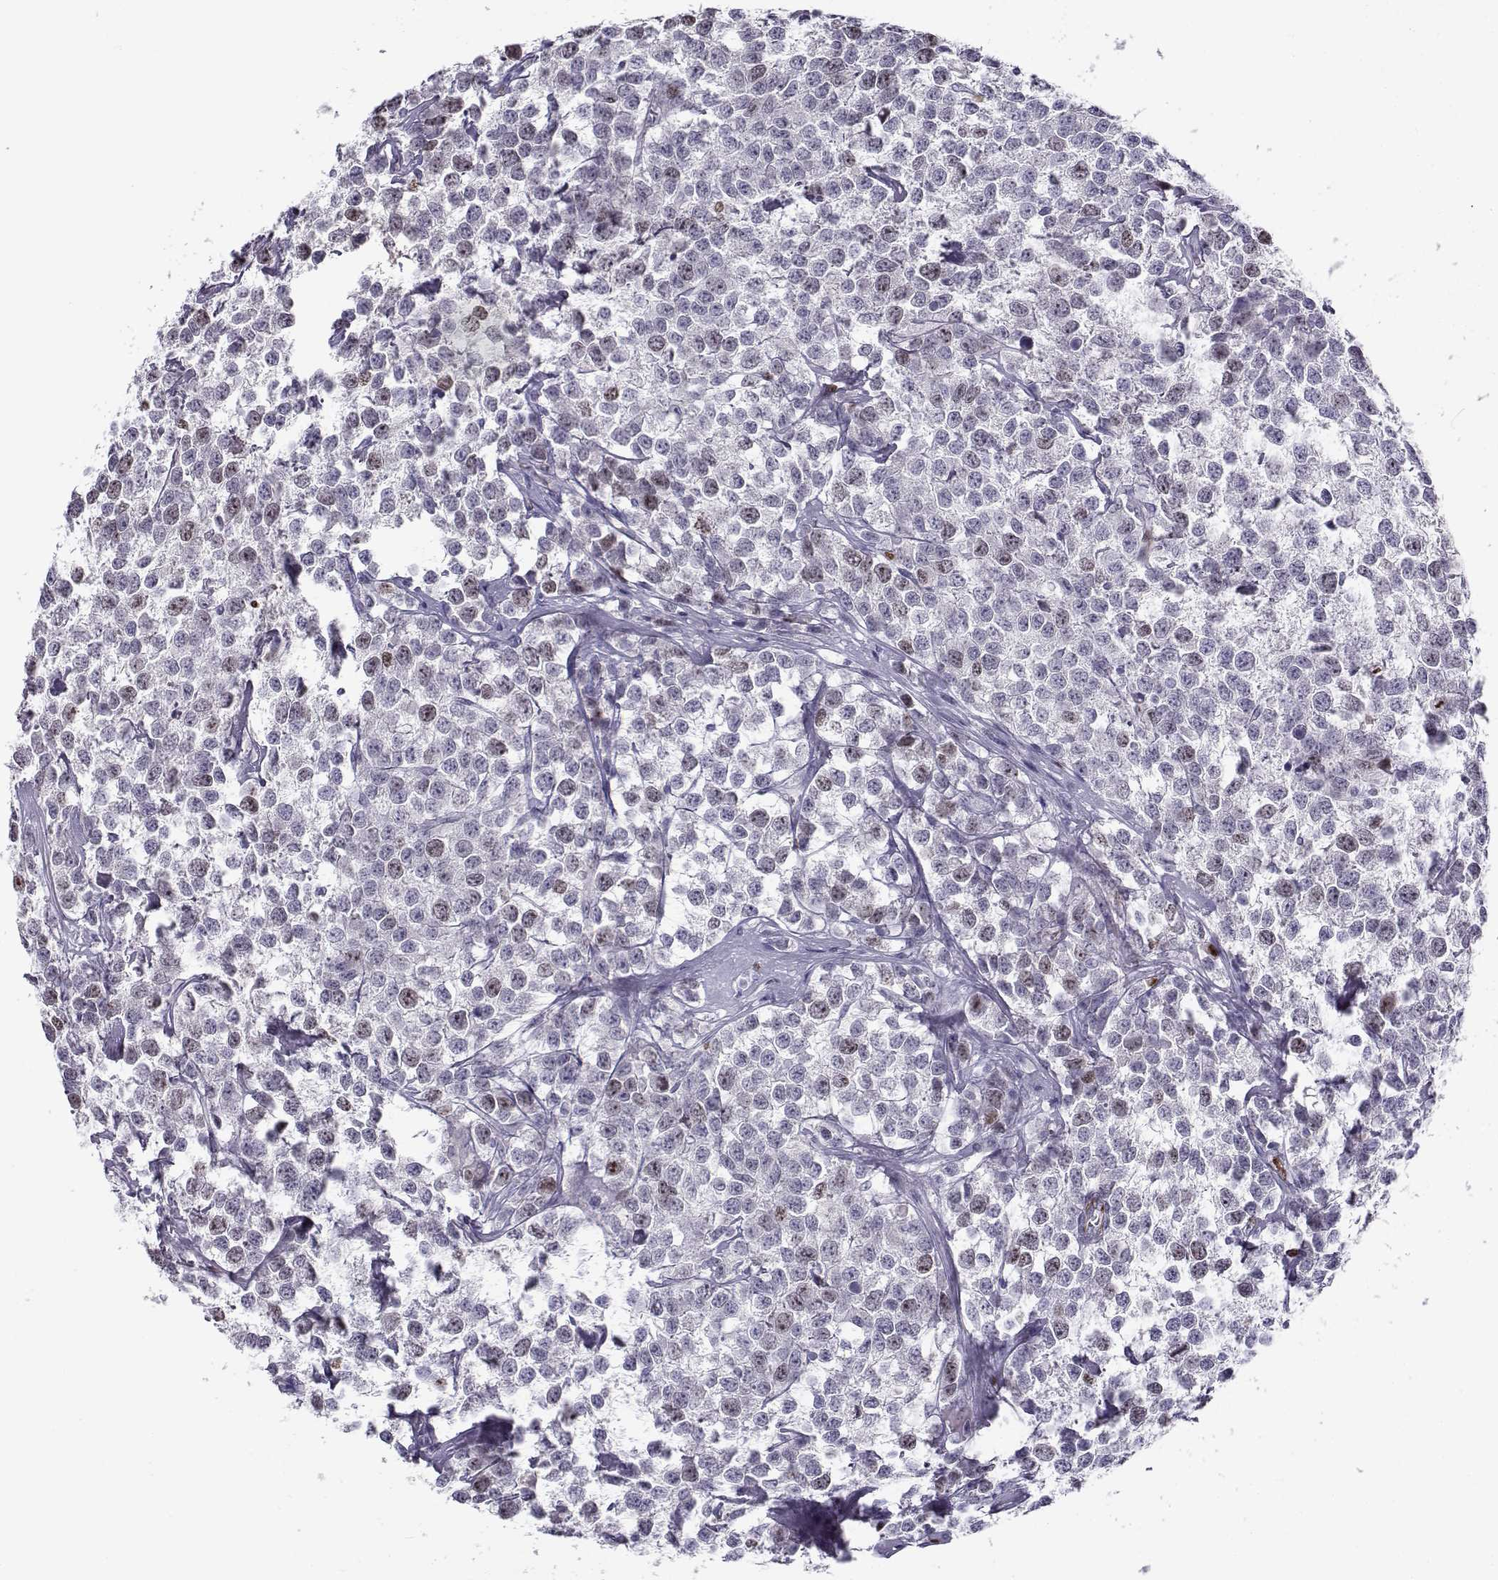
{"staining": {"intensity": "weak", "quantity": "<25%", "location": "nuclear"}, "tissue": "testis cancer", "cell_type": "Tumor cells", "image_type": "cancer", "snomed": [{"axis": "morphology", "description": "Seminoma, NOS"}, {"axis": "topography", "description": "Testis"}], "caption": "Testis cancer (seminoma) was stained to show a protein in brown. There is no significant positivity in tumor cells.", "gene": "NPW", "patient": {"sex": "male", "age": 59}}